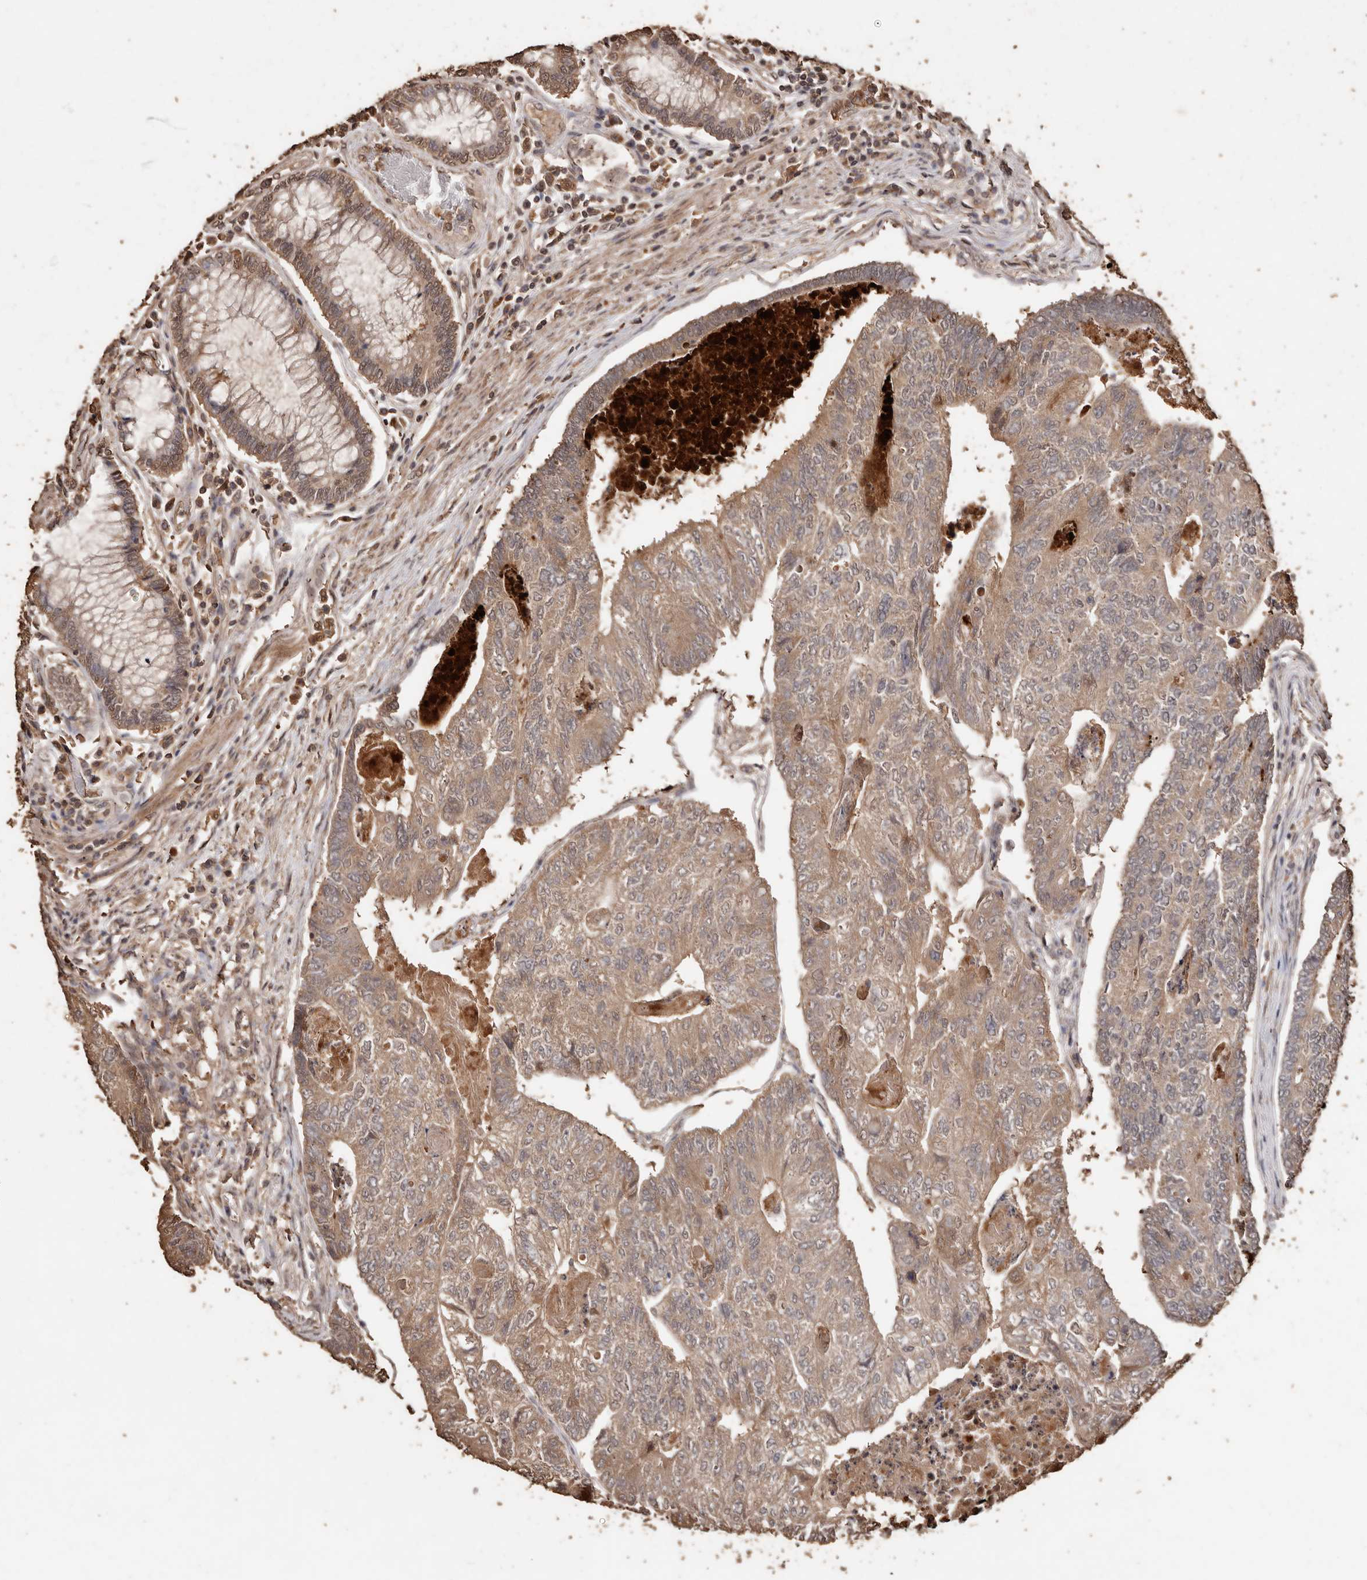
{"staining": {"intensity": "moderate", "quantity": ">75%", "location": "cytoplasmic/membranous"}, "tissue": "colorectal cancer", "cell_type": "Tumor cells", "image_type": "cancer", "snomed": [{"axis": "morphology", "description": "Adenocarcinoma, NOS"}, {"axis": "topography", "description": "Colon"}], "caption": "The immunohistochemical stain labels moderate cytoplasmic/membranous expression in tumor cells of colorectal cancer tissue.", "gene": "PKDCC", "patient": {"sex": "female", "age": 67}}